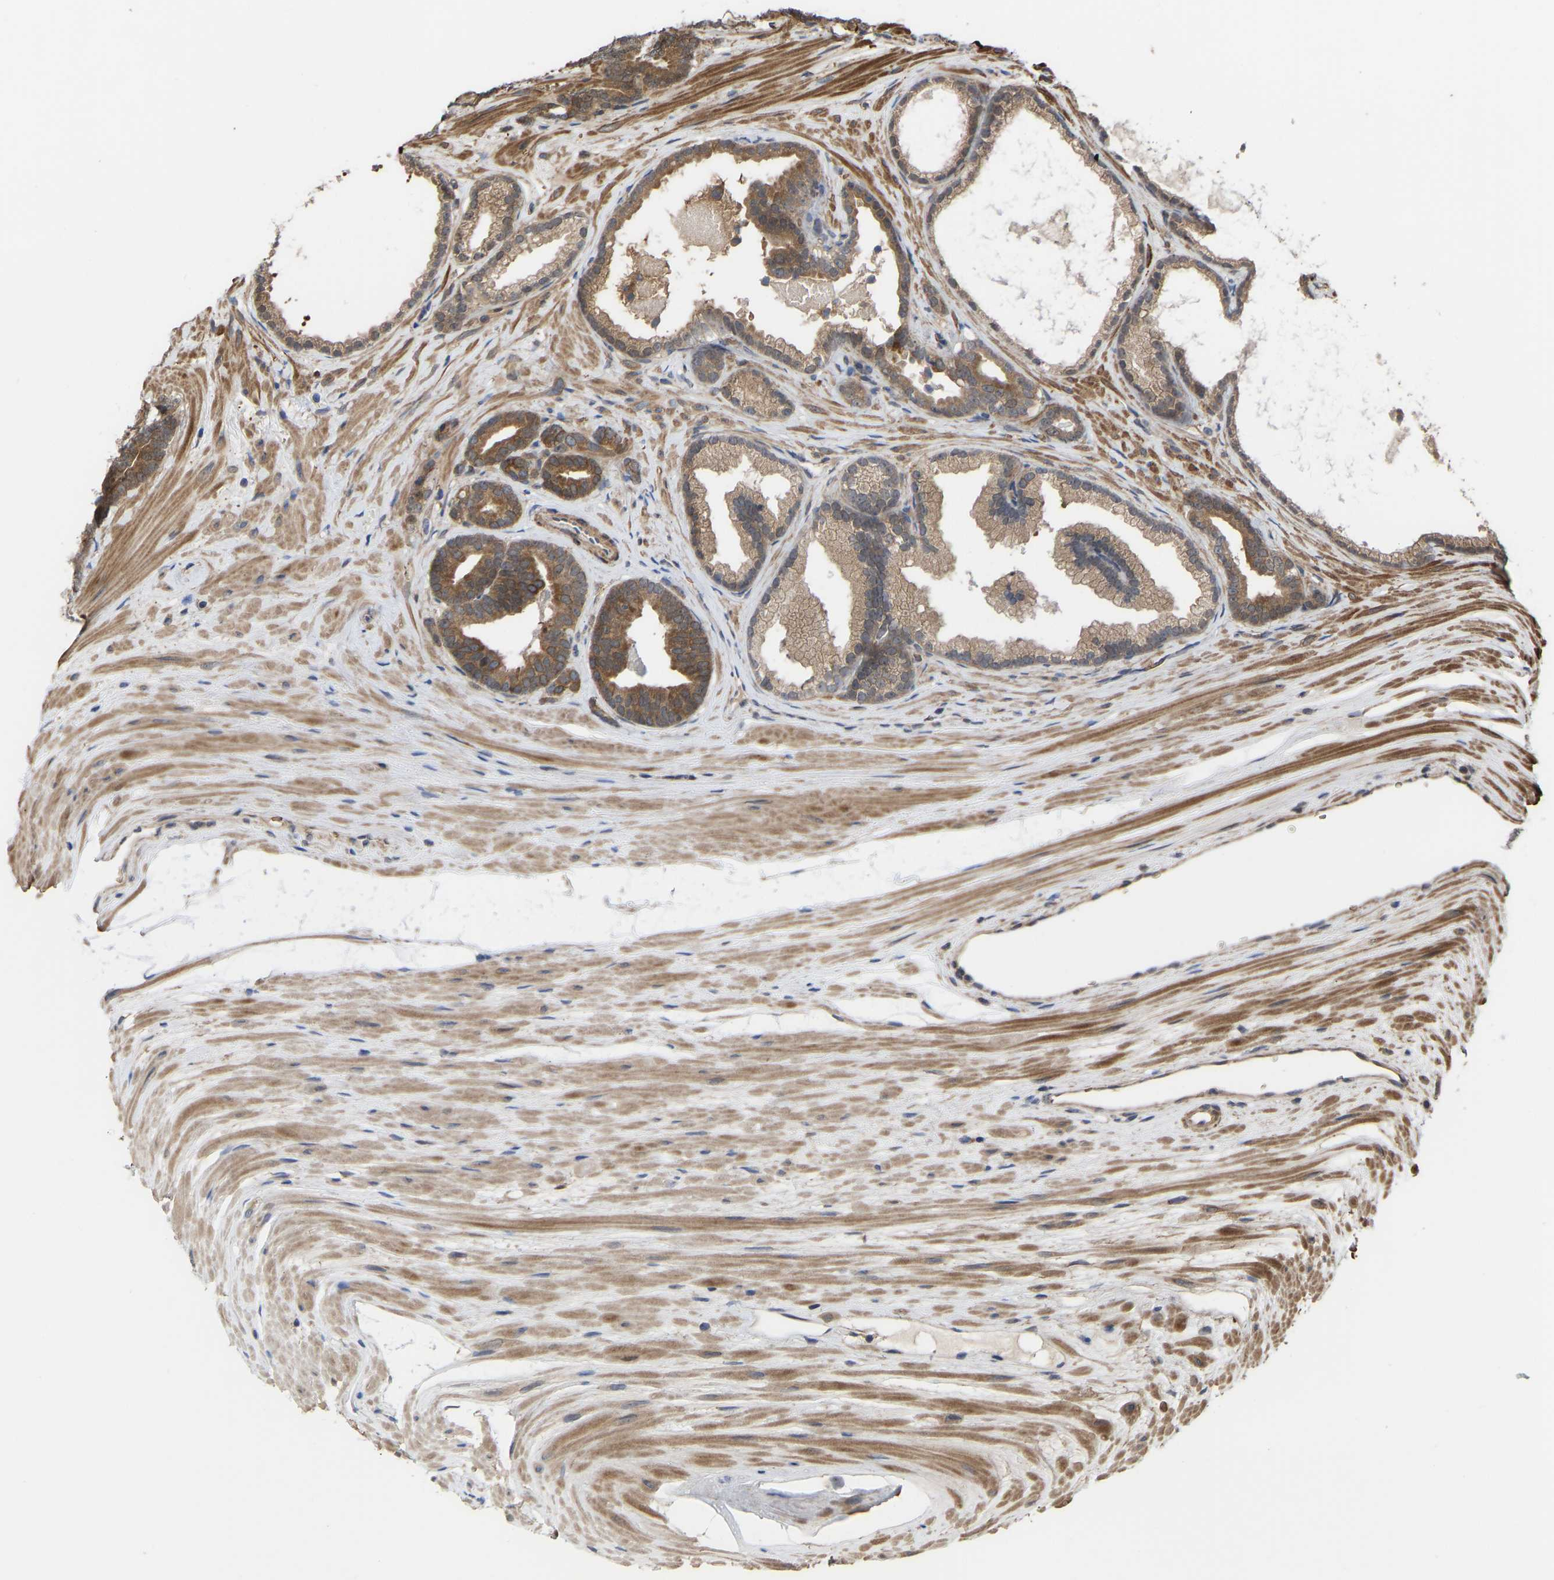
{"staining": {"intensity": "moderate", "quantity": ">75%", "location": "cytoplasmic/membranous"}, "tissue": "prostate cancer", "cell_type": "Tumor cells", "image_type": "cancer", "snomed": [{"axis": "morphology", "description": "Adenocarcinoma, High grade"}, {"axis": "topography", "description": "Prostate"}], "caption": "An image of human prostate cancer (high-grade adenocarcinoma) stained for a protein demonstrates moderate cytoplasmic/membranous brown staining in tumor cells. The protein of interest is stained brown, and the nuclei are stained in blue (DAB (3,3'-diaminobenzidine) IHC with brightfield microscopy, high magnification).", "gene": "CYP7B1", "patient": {"sex": "male", "age": 60}}